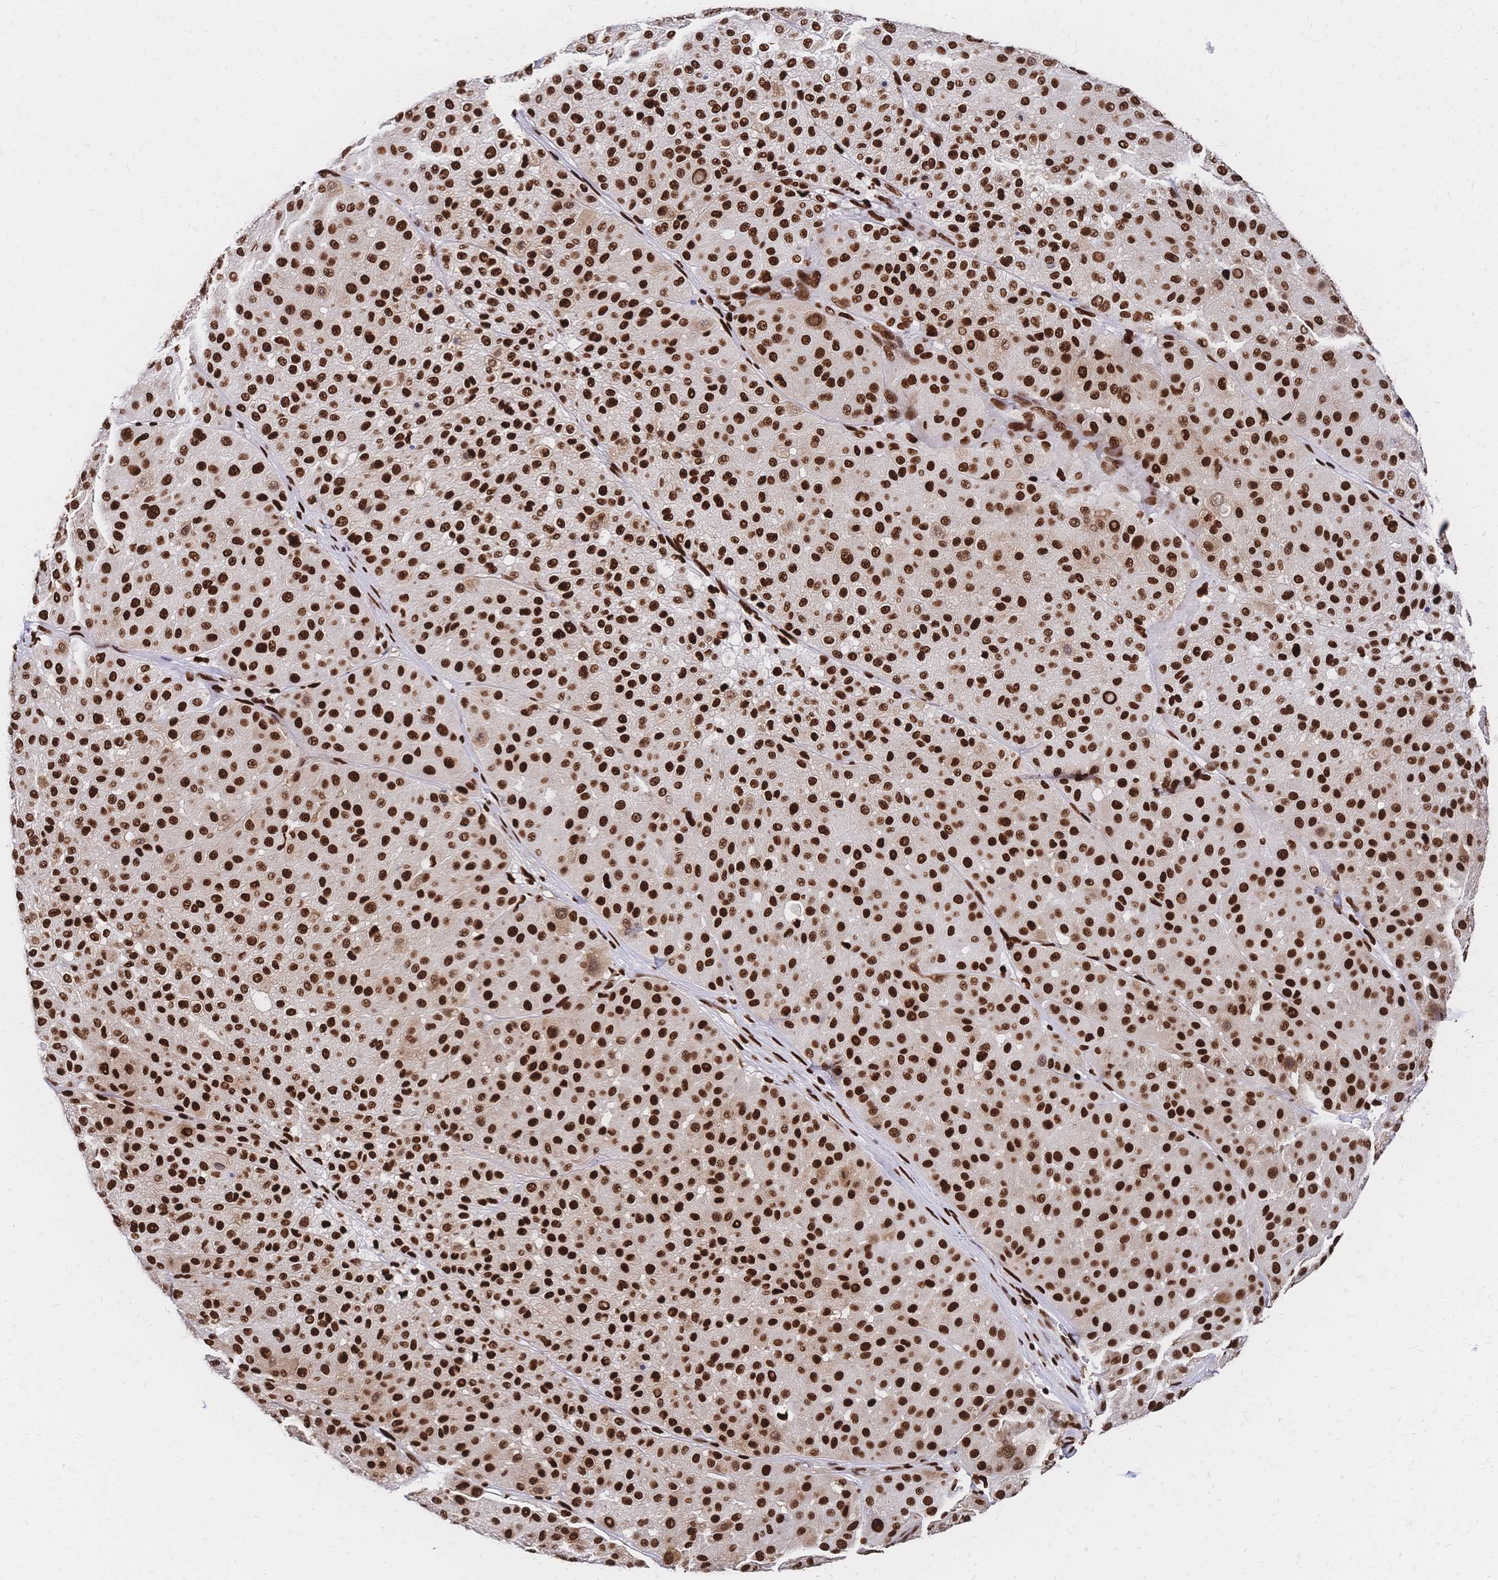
{"staining": {"intensity": "strong", "quantity": ">75%", "location": "nuclear"}, "tissue": "melanoma", "cell_type": "Tumor cells", "image_type": "cancer", "snomed": [{"axis": "morphology", "description": "Malignant melanoma, Metastatic site"}, {"axis": "topography", "description": "Smooth muscle"}], "caption": "A micrograph showing strong nuclear positivity in approximately >75% of tumor cells in melanoma, as visualized by brown immunohistochemical staining.", "gene": "HDGF", "patient": {"sex": "male", "age": 41}}